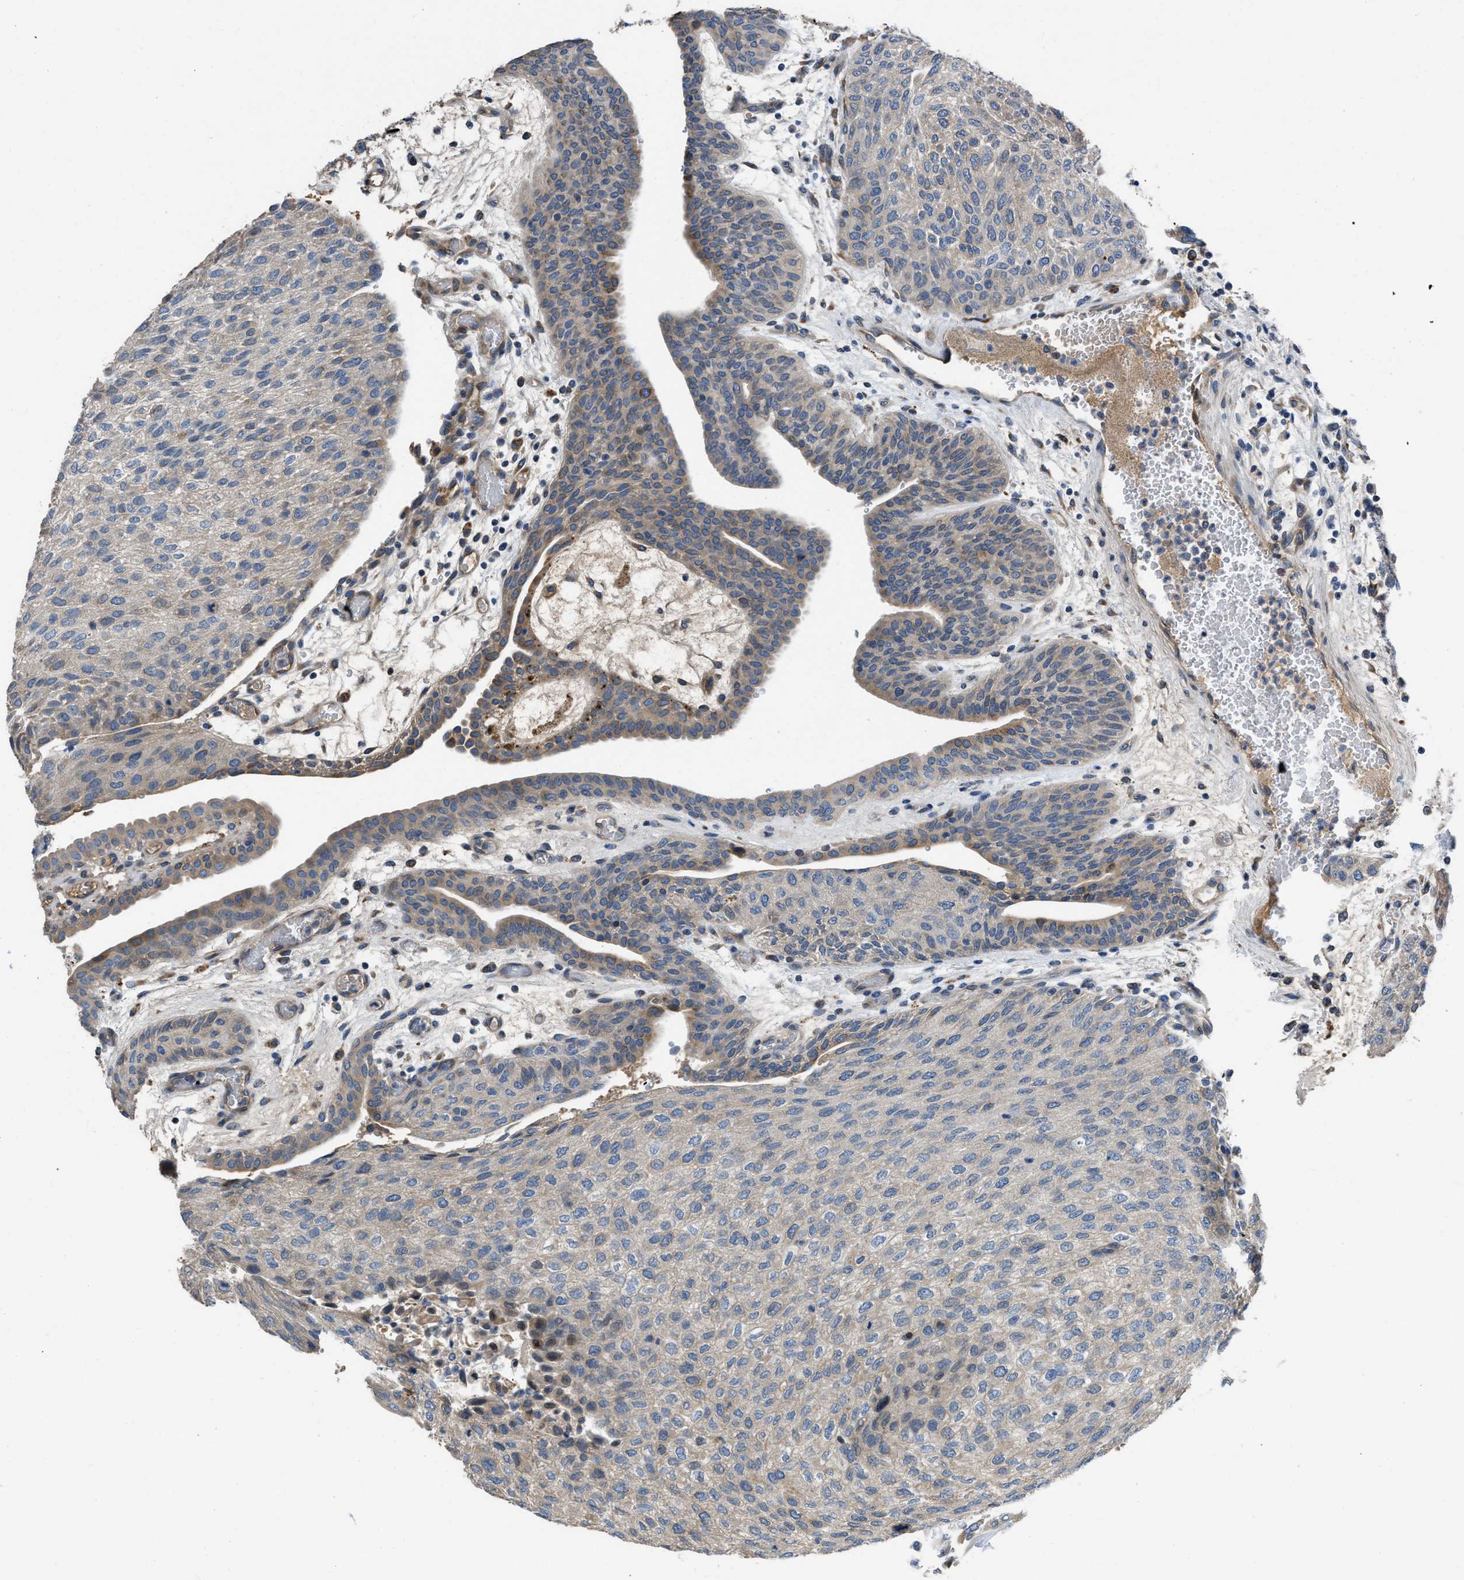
{"staining": {"intensity": "weak", "quantity": ">75%", "location": "cytoplasmic/membranous"}, "tissue": "urothelial cancer", "cell_type": "Tumor cells", "image_type": "cancer", "snomed": [{"axis": "morphology", "description": "Urothelial carcinoma, Low grade"}, {"axis": "morphology", "description": "Urothelial carcinoma, High grade"}, {"axis": "topography", "description": "Urinary bladder"}], "caption": "Protein expression analysis of urothelial carcinoma (high-grade) reveals weak cytoplasmic/membranous expression in approximately >75% of tumor cells.", "gene": "GGCX", "patient": {"sex": "male", "age": 35}}